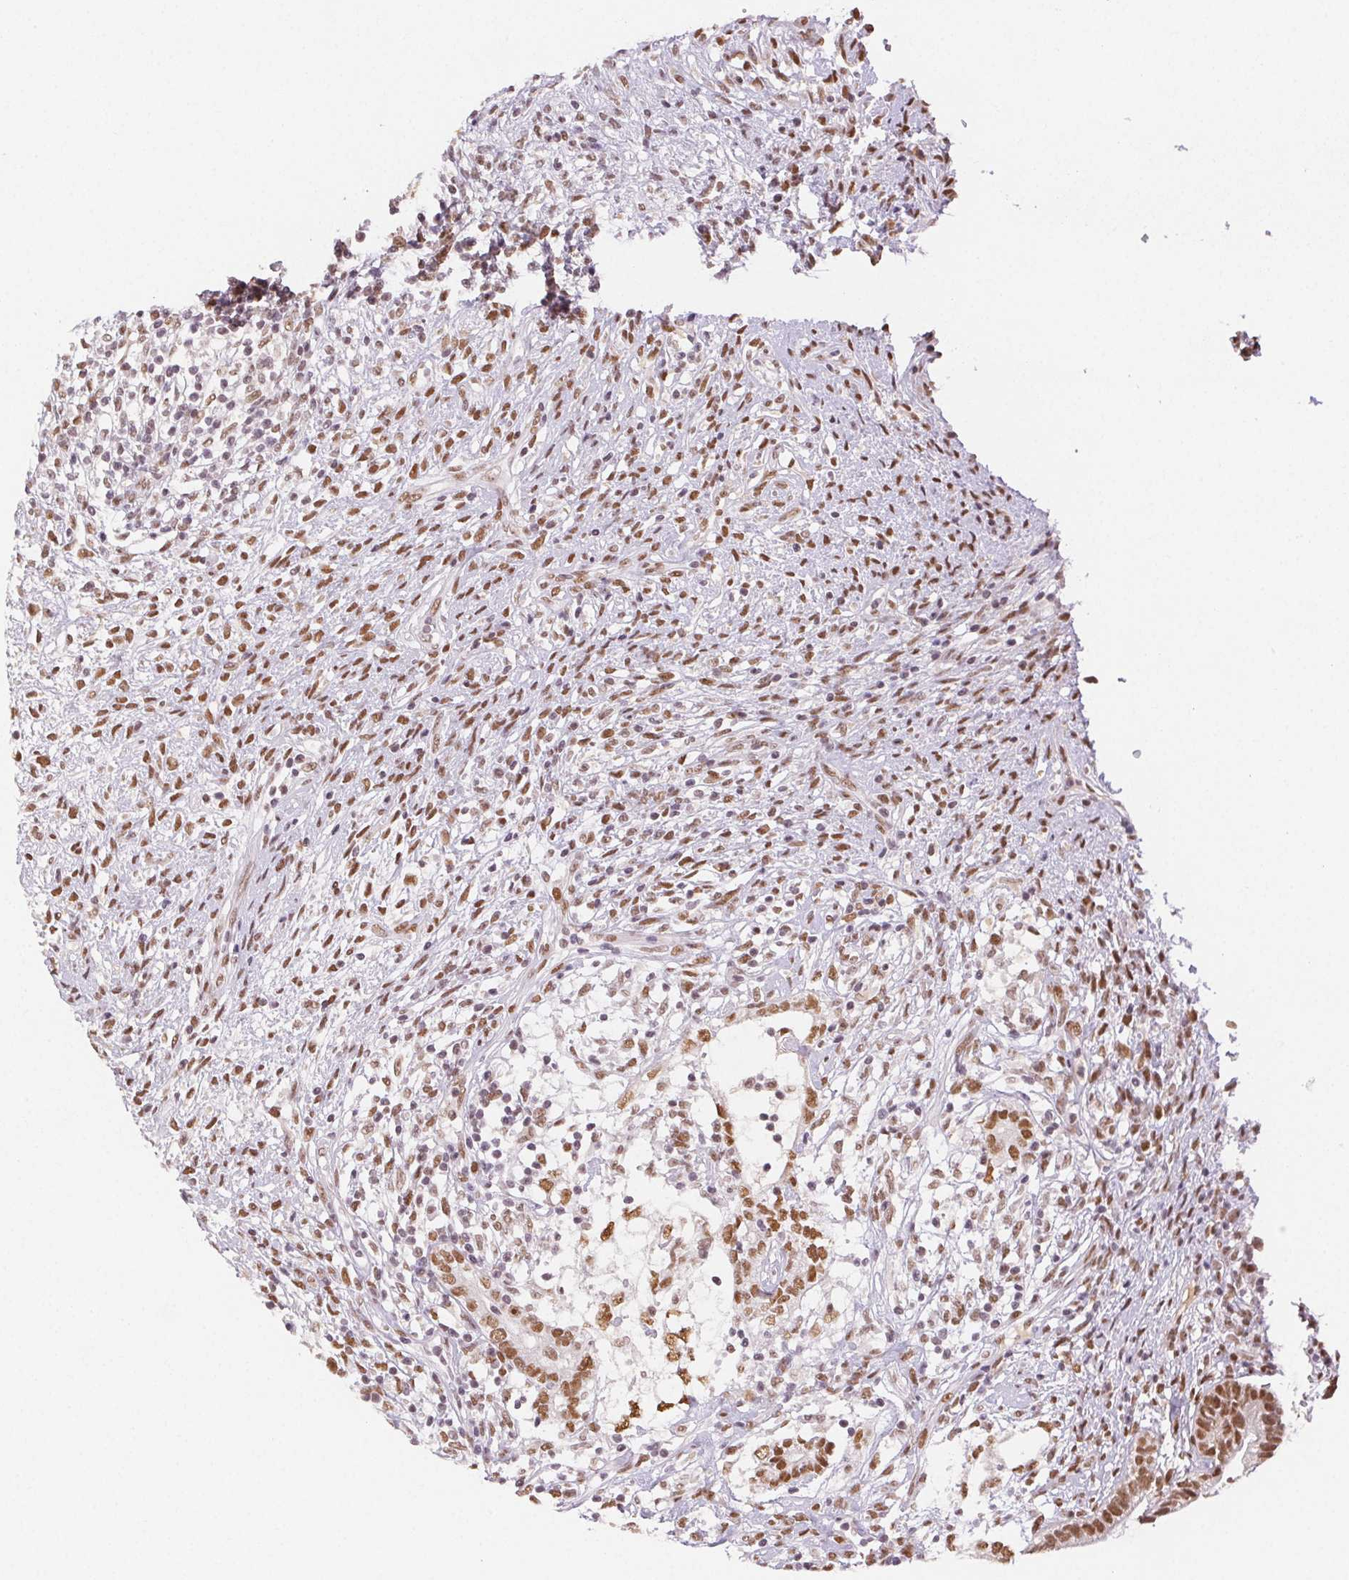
{"staining": {"intensity": "moderate", "quantity": ">75%", "location": "nuclear"}, "tissue": "testis cancer", "cell_type": "Tumor cells", "image_type": "cancer", "snomed": [{"axis": "morphology", "description": "Seminoma, NOS"}, {"axis": "morphology", "description": "Carcinoma, Embryonal, NOS"}, {"axis": "topography", "description": "Testis"}], "caption": "Immunohistochemical staining of seminoma (testis) reveals medium levels of moderate nuclear protein staining in about >75% of tumor cells. (IHC, brightfield microscopy, high magnification).", "gene": "H2AZ2", "patient": {"sex": "male", "age": 41}}